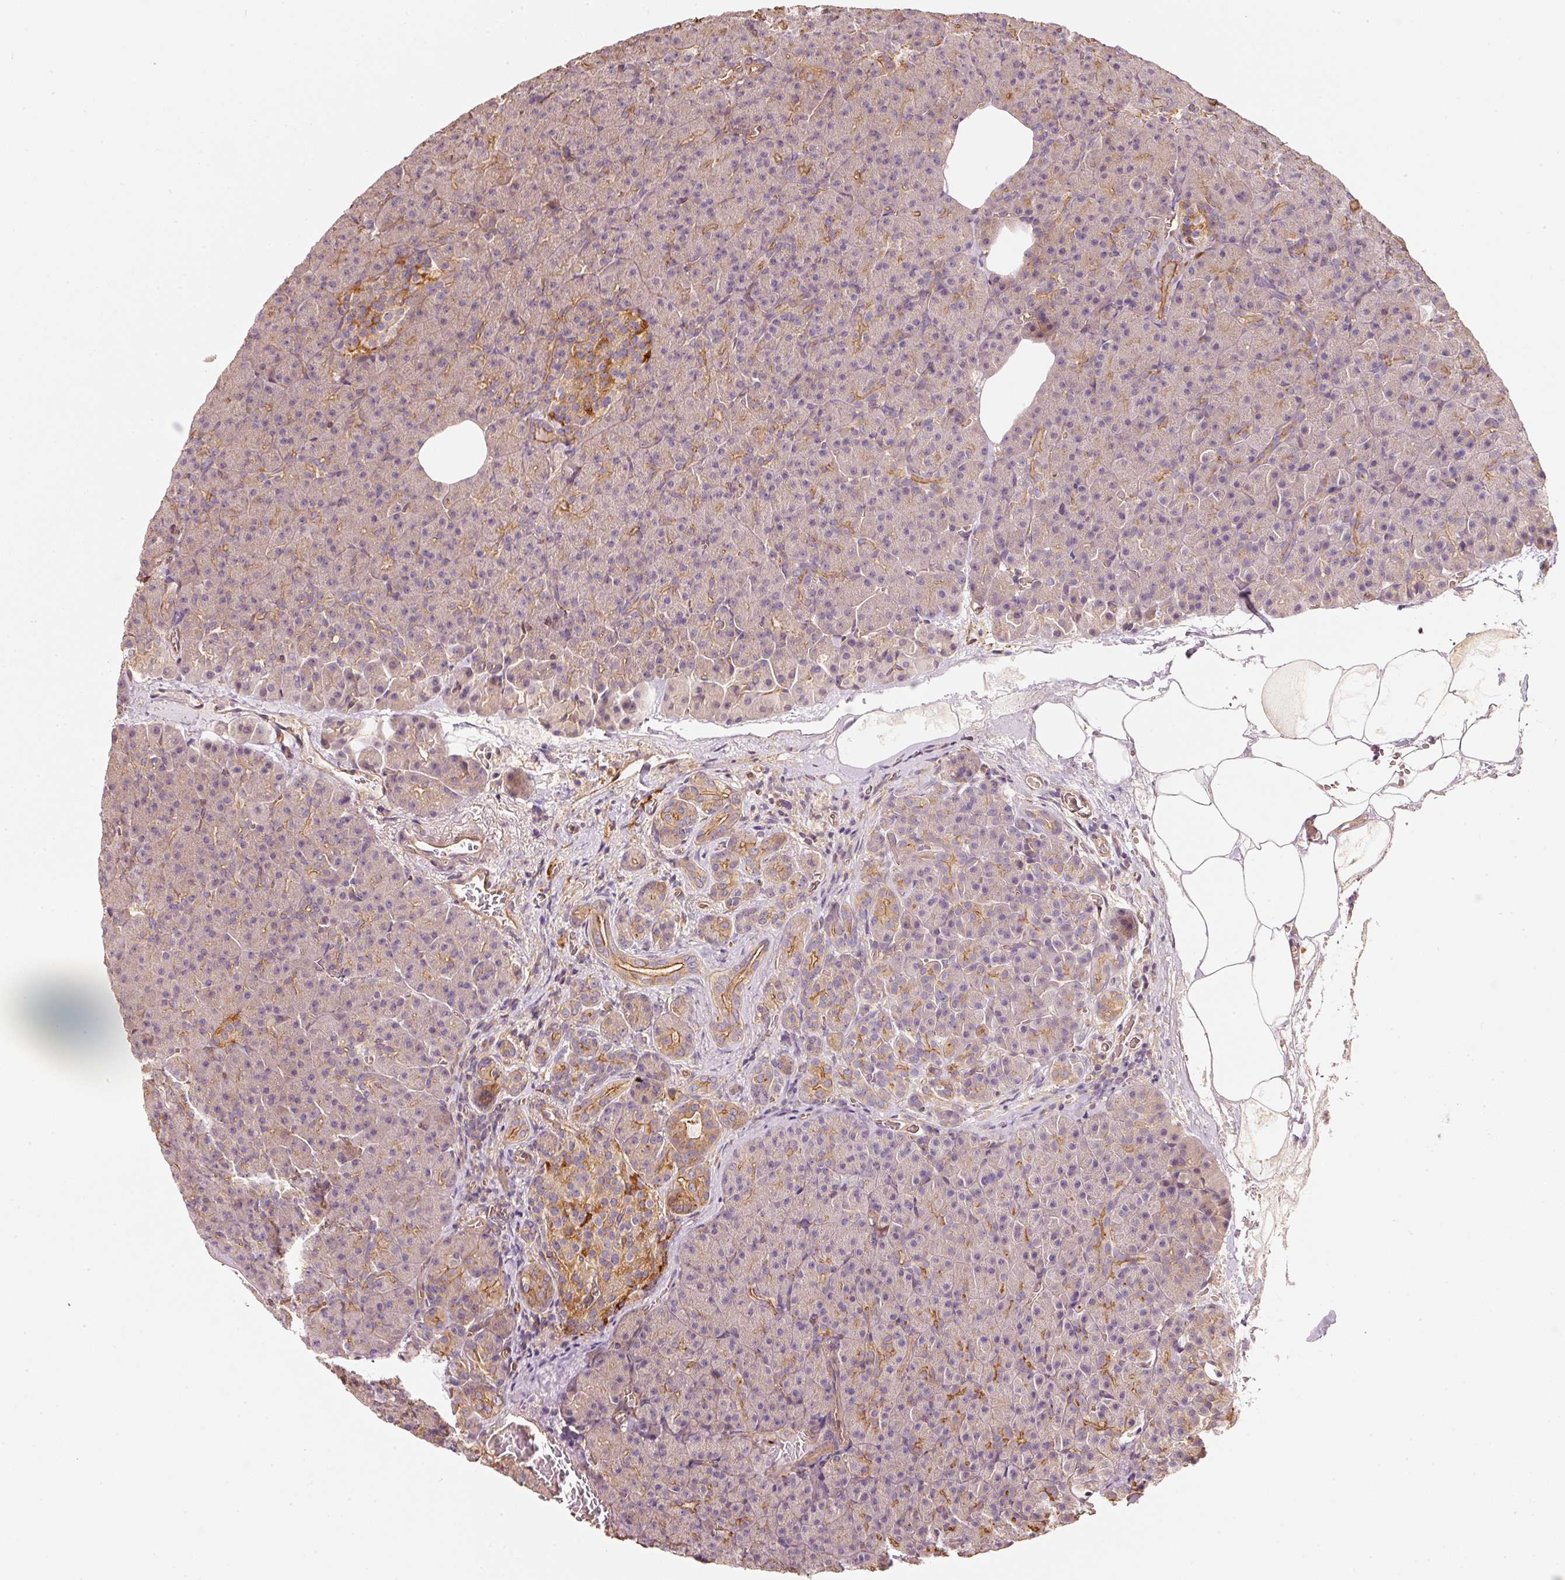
{"staining": {"intensity": "moderate", "quantity": "<25%", "location": "cytoplasmic/membranous"}, "tissue": "pancreas", "cell_type": "Exocrine glandular cells", "image_type": "normal", "snomed": [{"axis": "morphology", "description": "Normal tissue, NOS"}, {"axis": "topography", "description": "Pancreas"}], "caption": "Immunohistochemical staining of benign pancreas demonstrates <25% levels of moderate cytoplasmic/membranous protein positivity in about <25% of exocrine glandular cells. (brown staining indicates protein expression, while blue staining denotes nuclei).", "gene": "CEP95", "patient": {"sex": "female", "age": 74}}